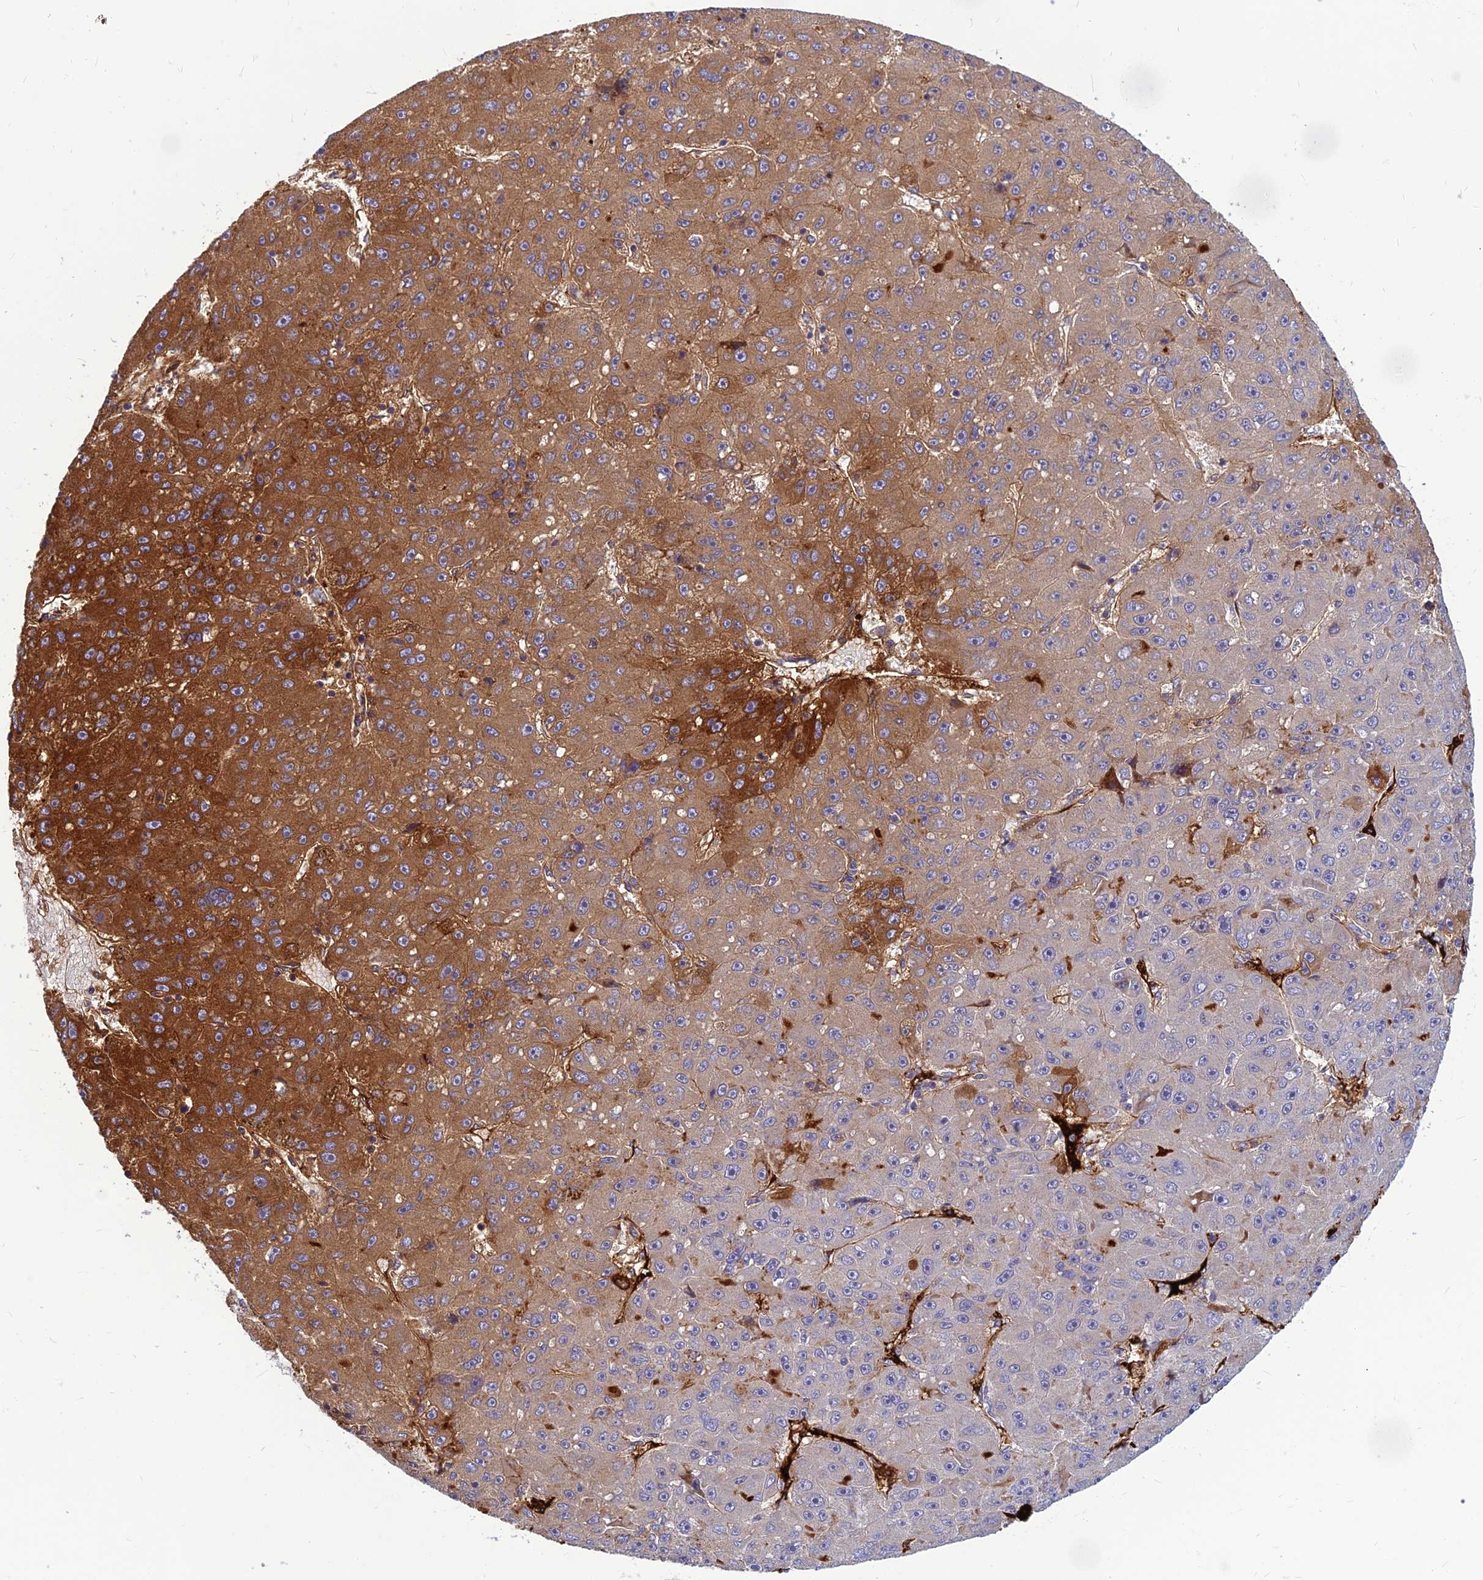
{"staining": {"intensity": "strong", "quantity": "<25%", "location": "cytoplasmic/membranous"}, "tissue": "liver cancer", "cell_type": "Tumor cells", "image_type": "cancer", "snomed": [{"axis": "morphology", "description": "Carcinoma, Hepatocellular, NOS"}, {"axis": "topography", "description": "Liver"}], "caption": "A brown stain highlights strong cytoplasmic/membranous positivity of a protein in liver cancer tumor cells. (DAB IHC, brown staining for protein, blue staining for nuclei).", "gene": "CLEC11A", "patient": {"sex": "male", "age": 67}}